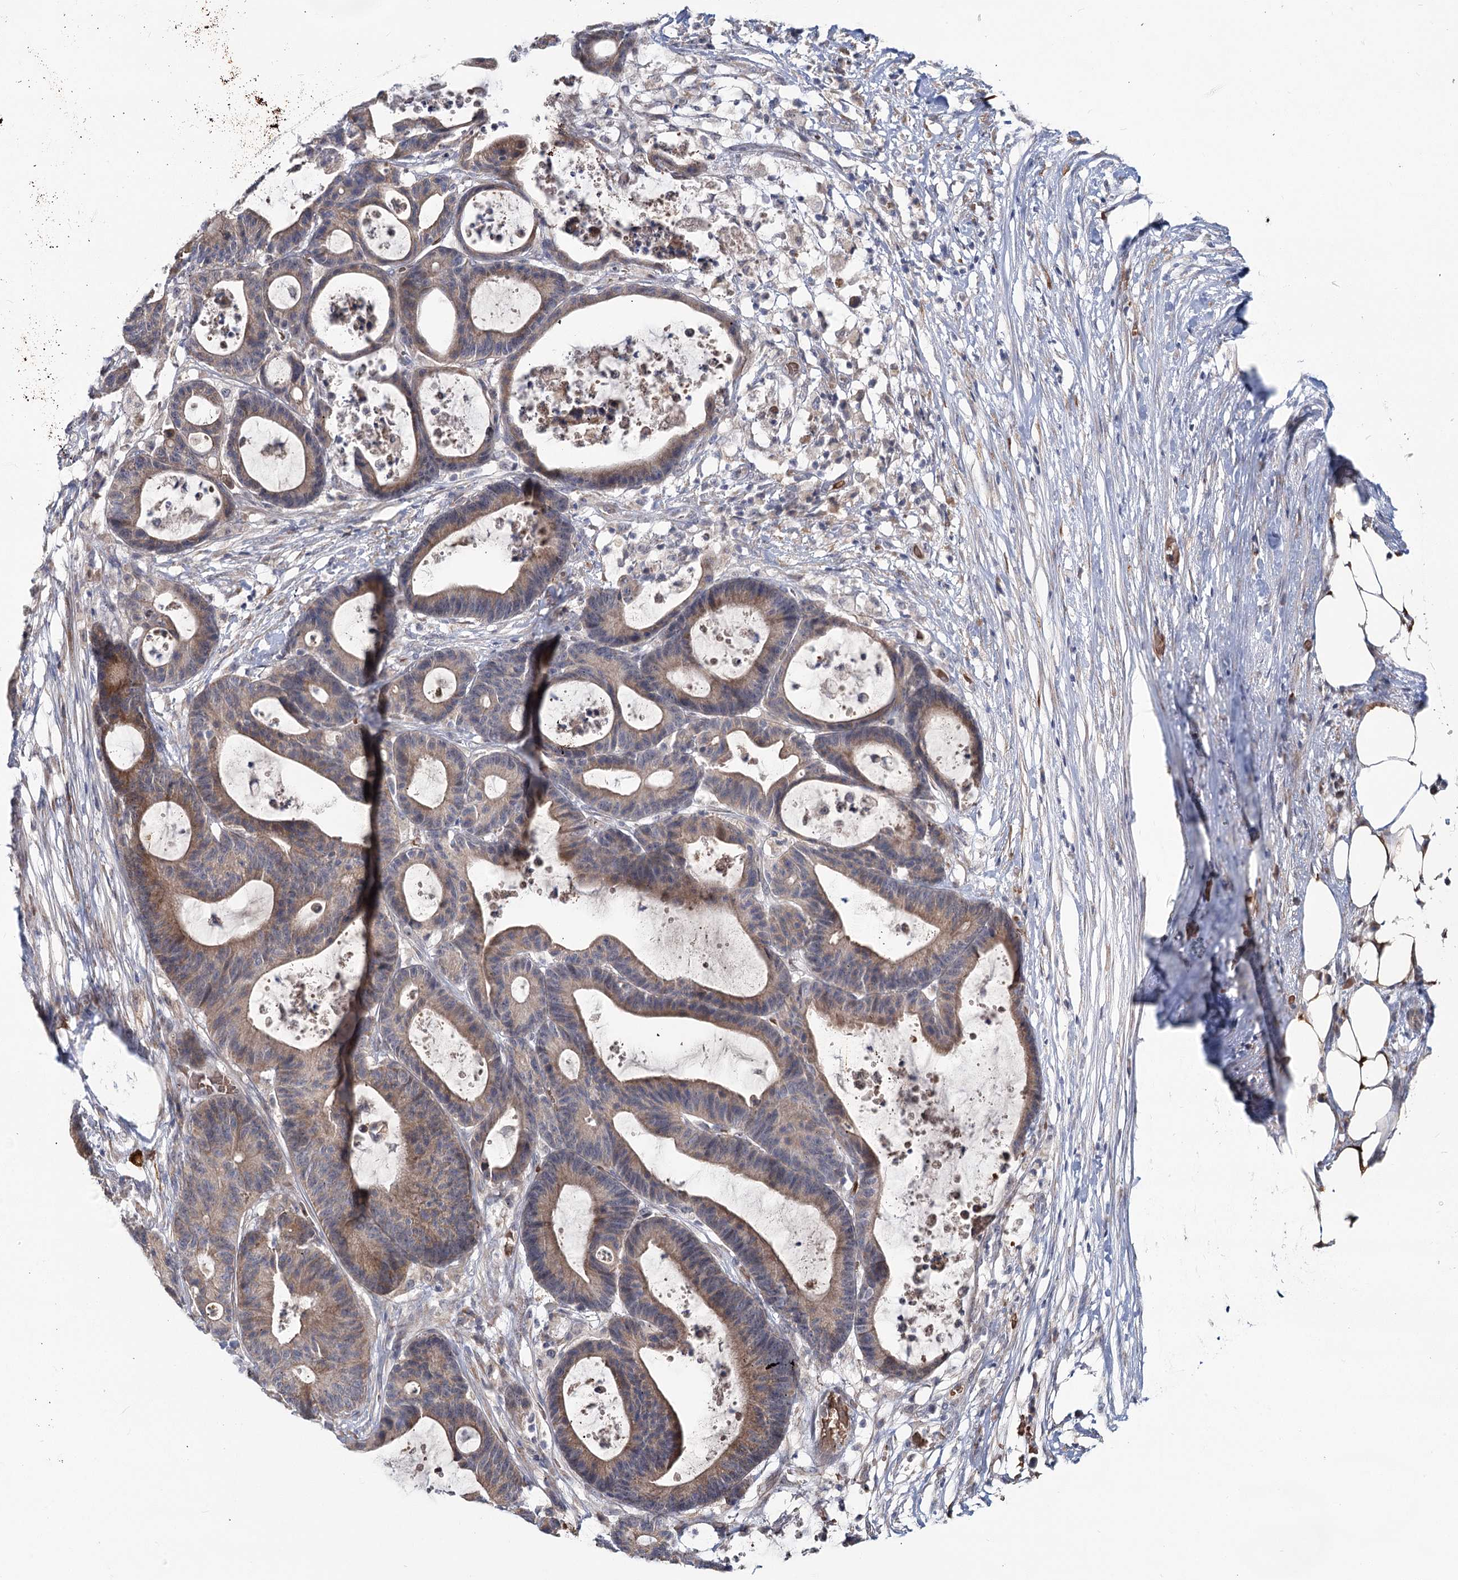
{"staining": {"intensity": "weak", "quantity": ">75%", "location": "cytoplasmic/membranous"}, "tissue": "colorectal cancer", "cell_type": "Tumor cells", "image_type": "cancer", "snomed": [{"axis": "morphology", "description": "Adenocarcinoma, NOS"}, {"axis": "topography", "description": "Colon"}], "caption": "A histopathology image of human colorectal cancer (adenocarcinoma) stained for a protein demonstrates weak cytoplasmic/membranous brown staining in tumor cells.", "gene": "CIB4", "patient": {"sex": "female", "age": 84}}